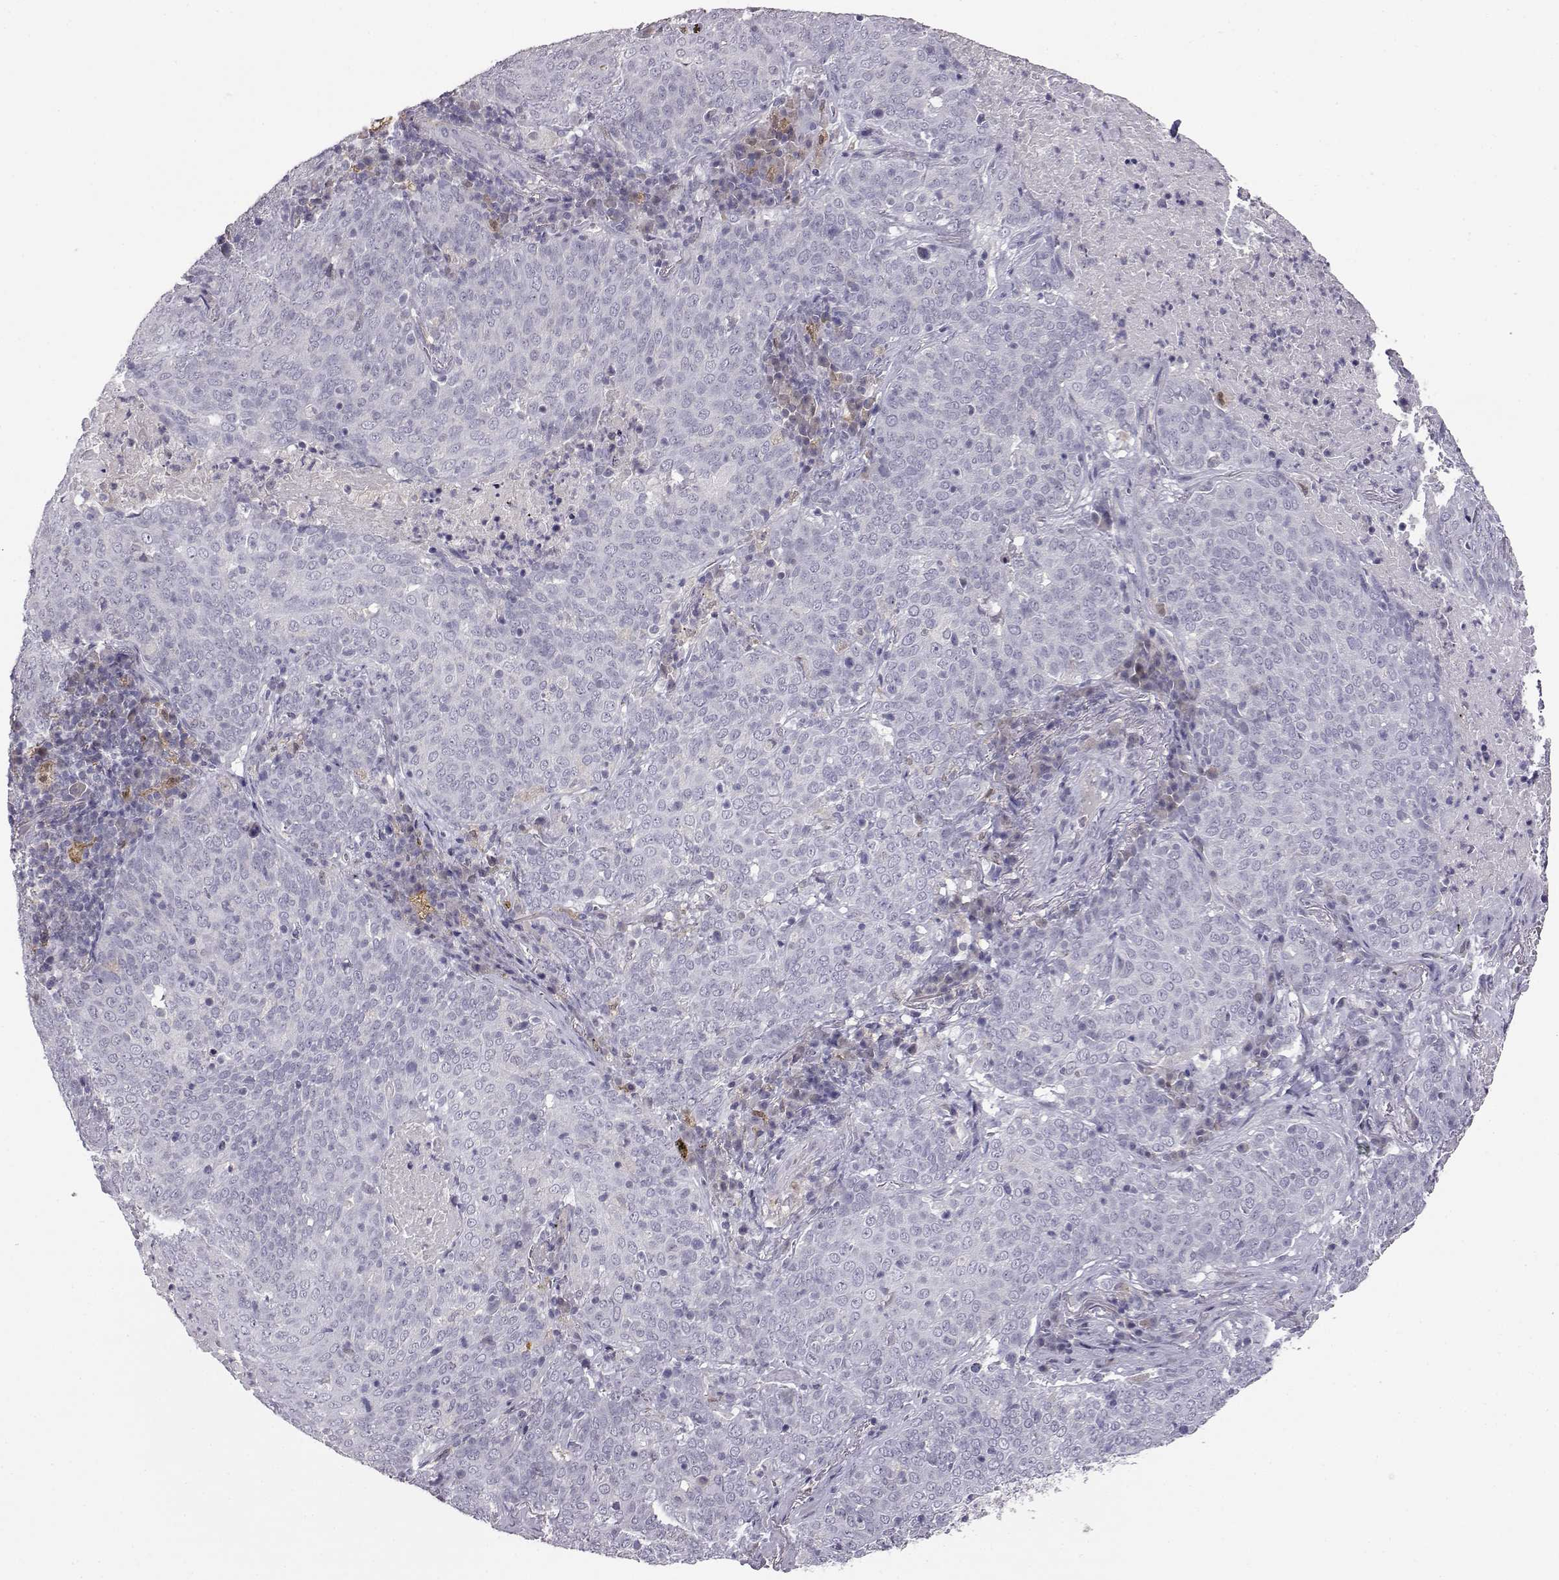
{"staining": {"intensity": "negative", "quantity": "none", "location": "none"}, "tissue": "lung cancer", "cell_type": "Tumor cells", "image_type": "cancer", "snomed": [{"axis": "morphology", "description": "Squamous cell carcinoma, NOS"}, {"axis": "topography", "description": "Lung"}], "caption": "Lung squamous cell carcinoma was stained to show a protein in brown. There is no significant staining in tumor cells.", "gene": "AKR1B1", "patient": {"sex": "male", "age": 82}}